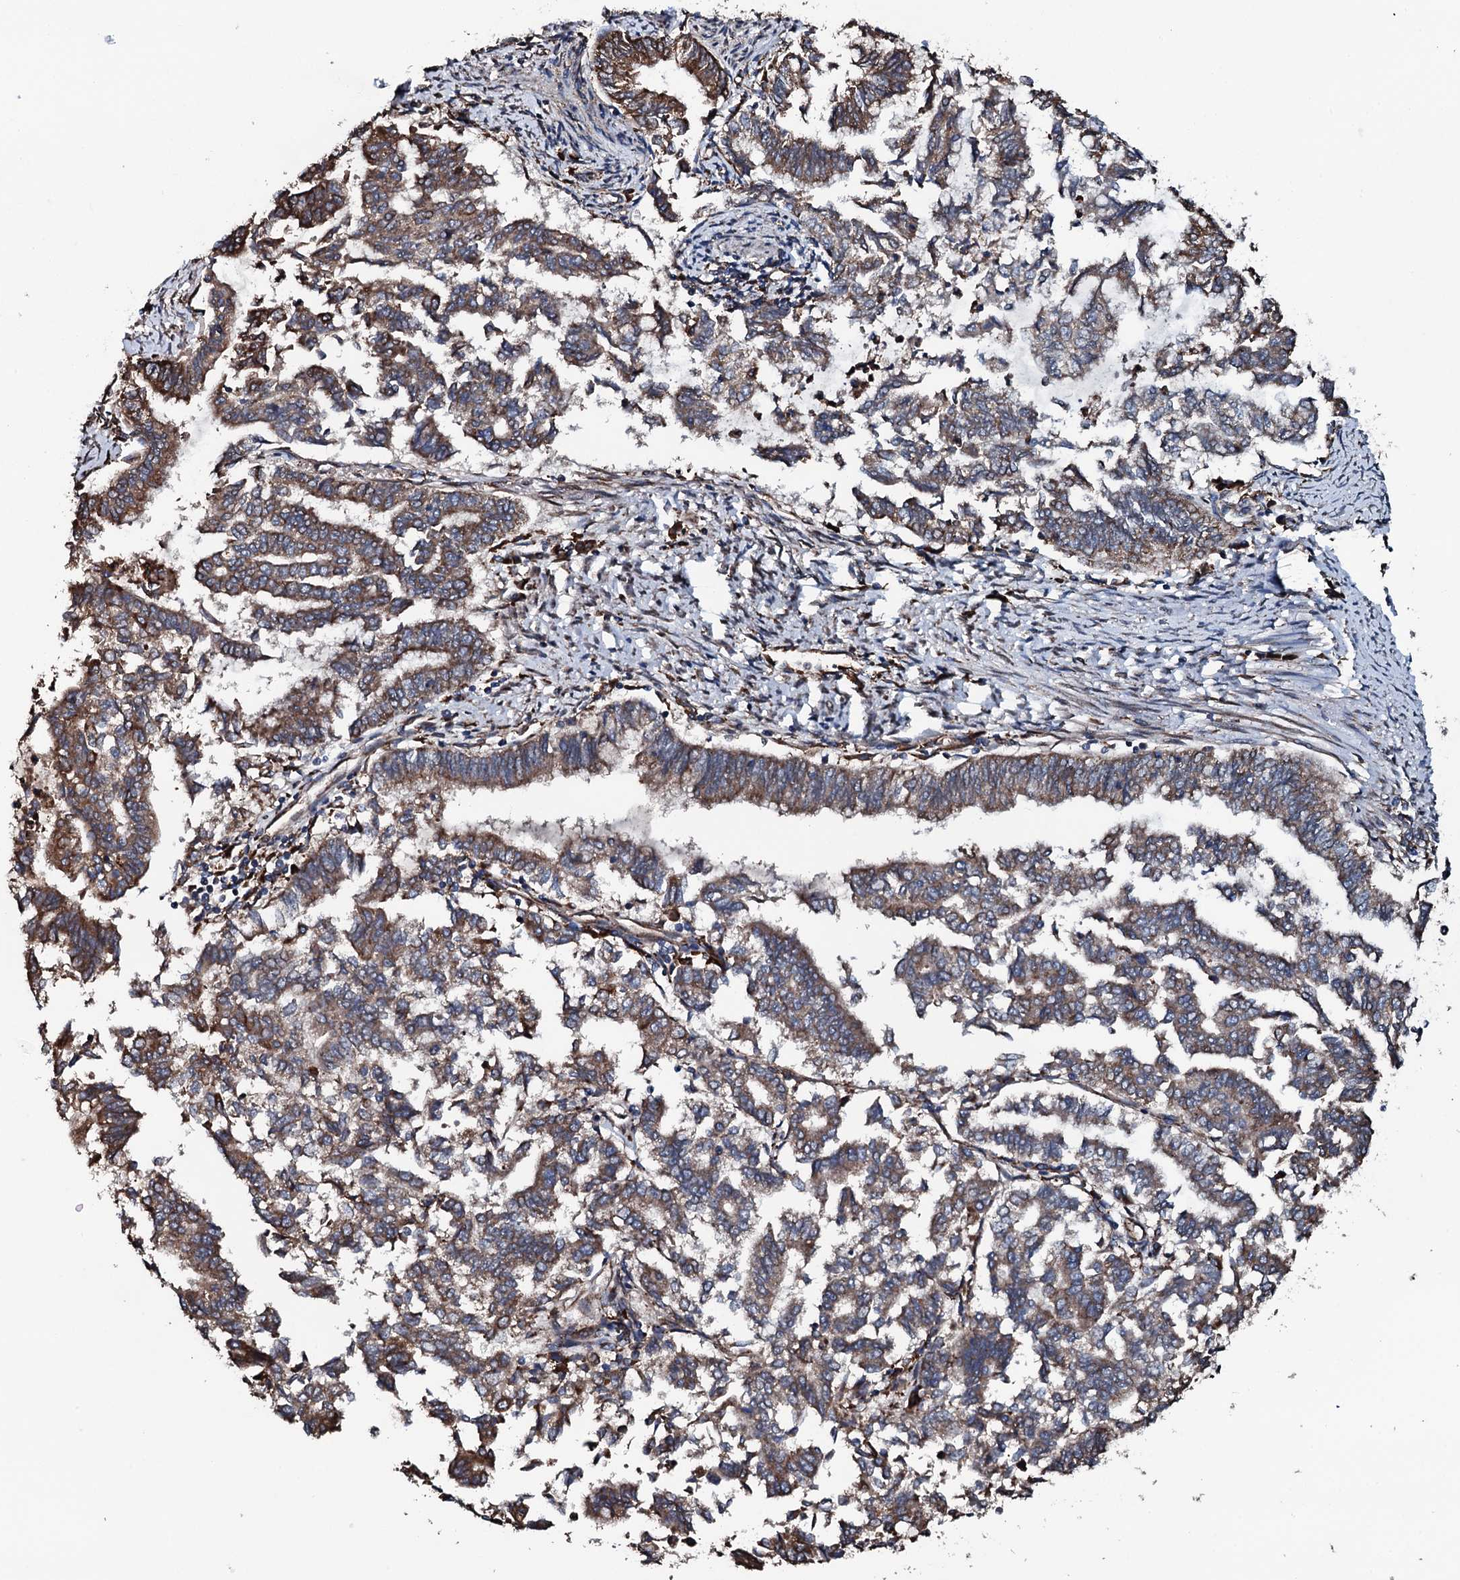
{"staining": {"intensity": "moderate", "quantity": ">75%", "location": "cytoplasmic/membranous"}, "tissue": "endometrial cancer", "cell_type": "Tumor cells", "image_type": "cancer", "snomed": [{"axis": "morphology", "description": "Adenocarcinoma, NOS"}, {"axis": "topography", "description": "Endometrium"}], "caption": "Immunohistochemical staining of human endometrial cancer exhibits moderate cytoplasmic/membranous protein expression in approximately >75% of tumor cells. The staining was performed using DAB (3,3'-diaminobenzidine), with brown indicating positive protein expression. Nuclei are stained blue with hematoxylin.", "gene": "RAB12", "patient": {"sex": "female", "age": 79}}